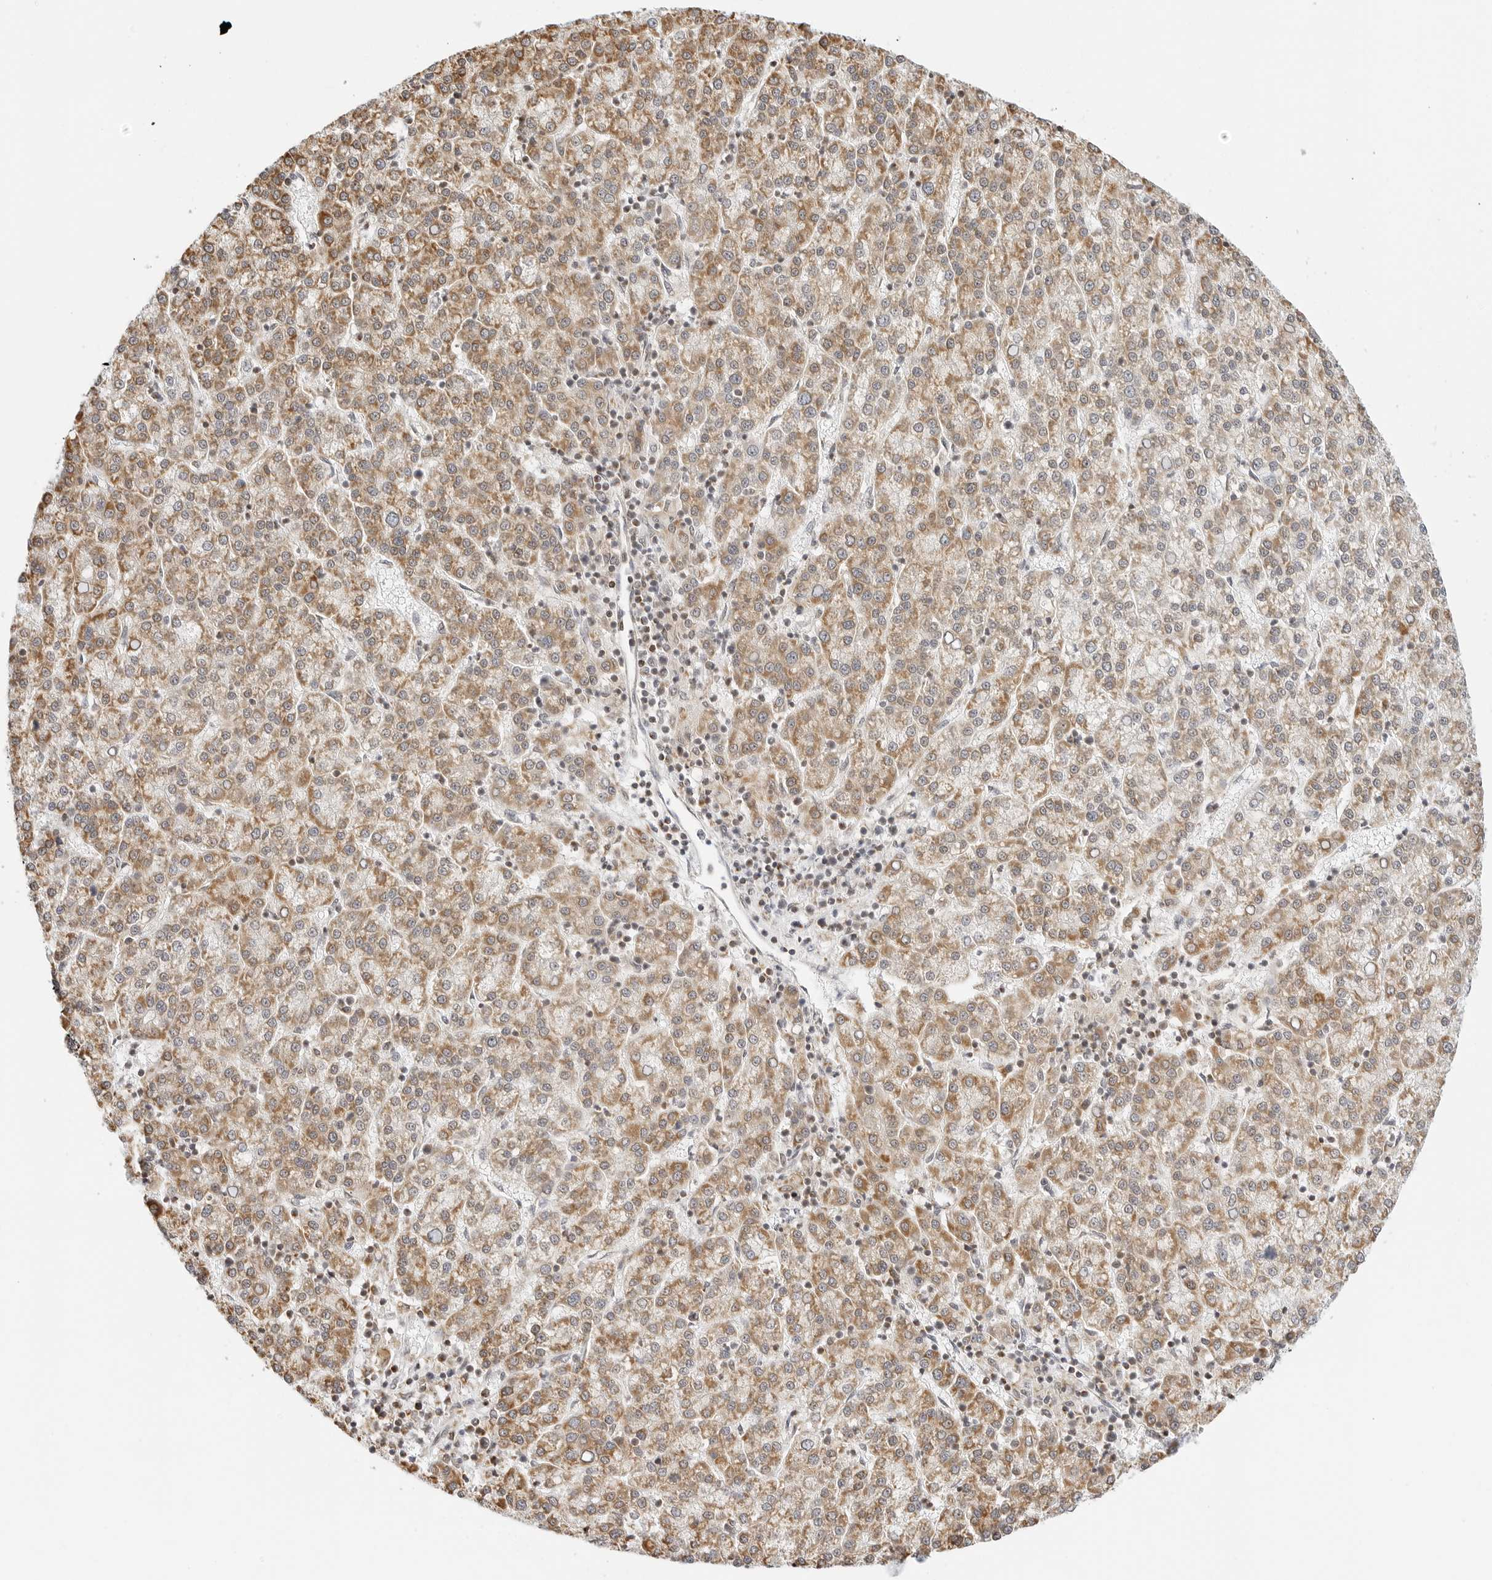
{"staining": {"intensity": "moderate", "quantity": ">75%", "location": "cytoplasmic/membranous"}, "tissue": "liver cancer", "cell_type": "Tumor cells", "image_type": "cancer", "snomed": [{"axis": "morphology", "description": "Carcinoma, Hepatocellular, NOS"}, {"axis": "topography", "description": "Liver"}], "caption": "IHC histopathology image of liver cancer (hepatocellular carcinoma) stained for a protein (brown), which shows medium levels of moderate cytoplasmic/membranous expression in approximately >75% of tumor cells.", "gene": "GORAB", "patient": {"sex": "female", "age": 58}}